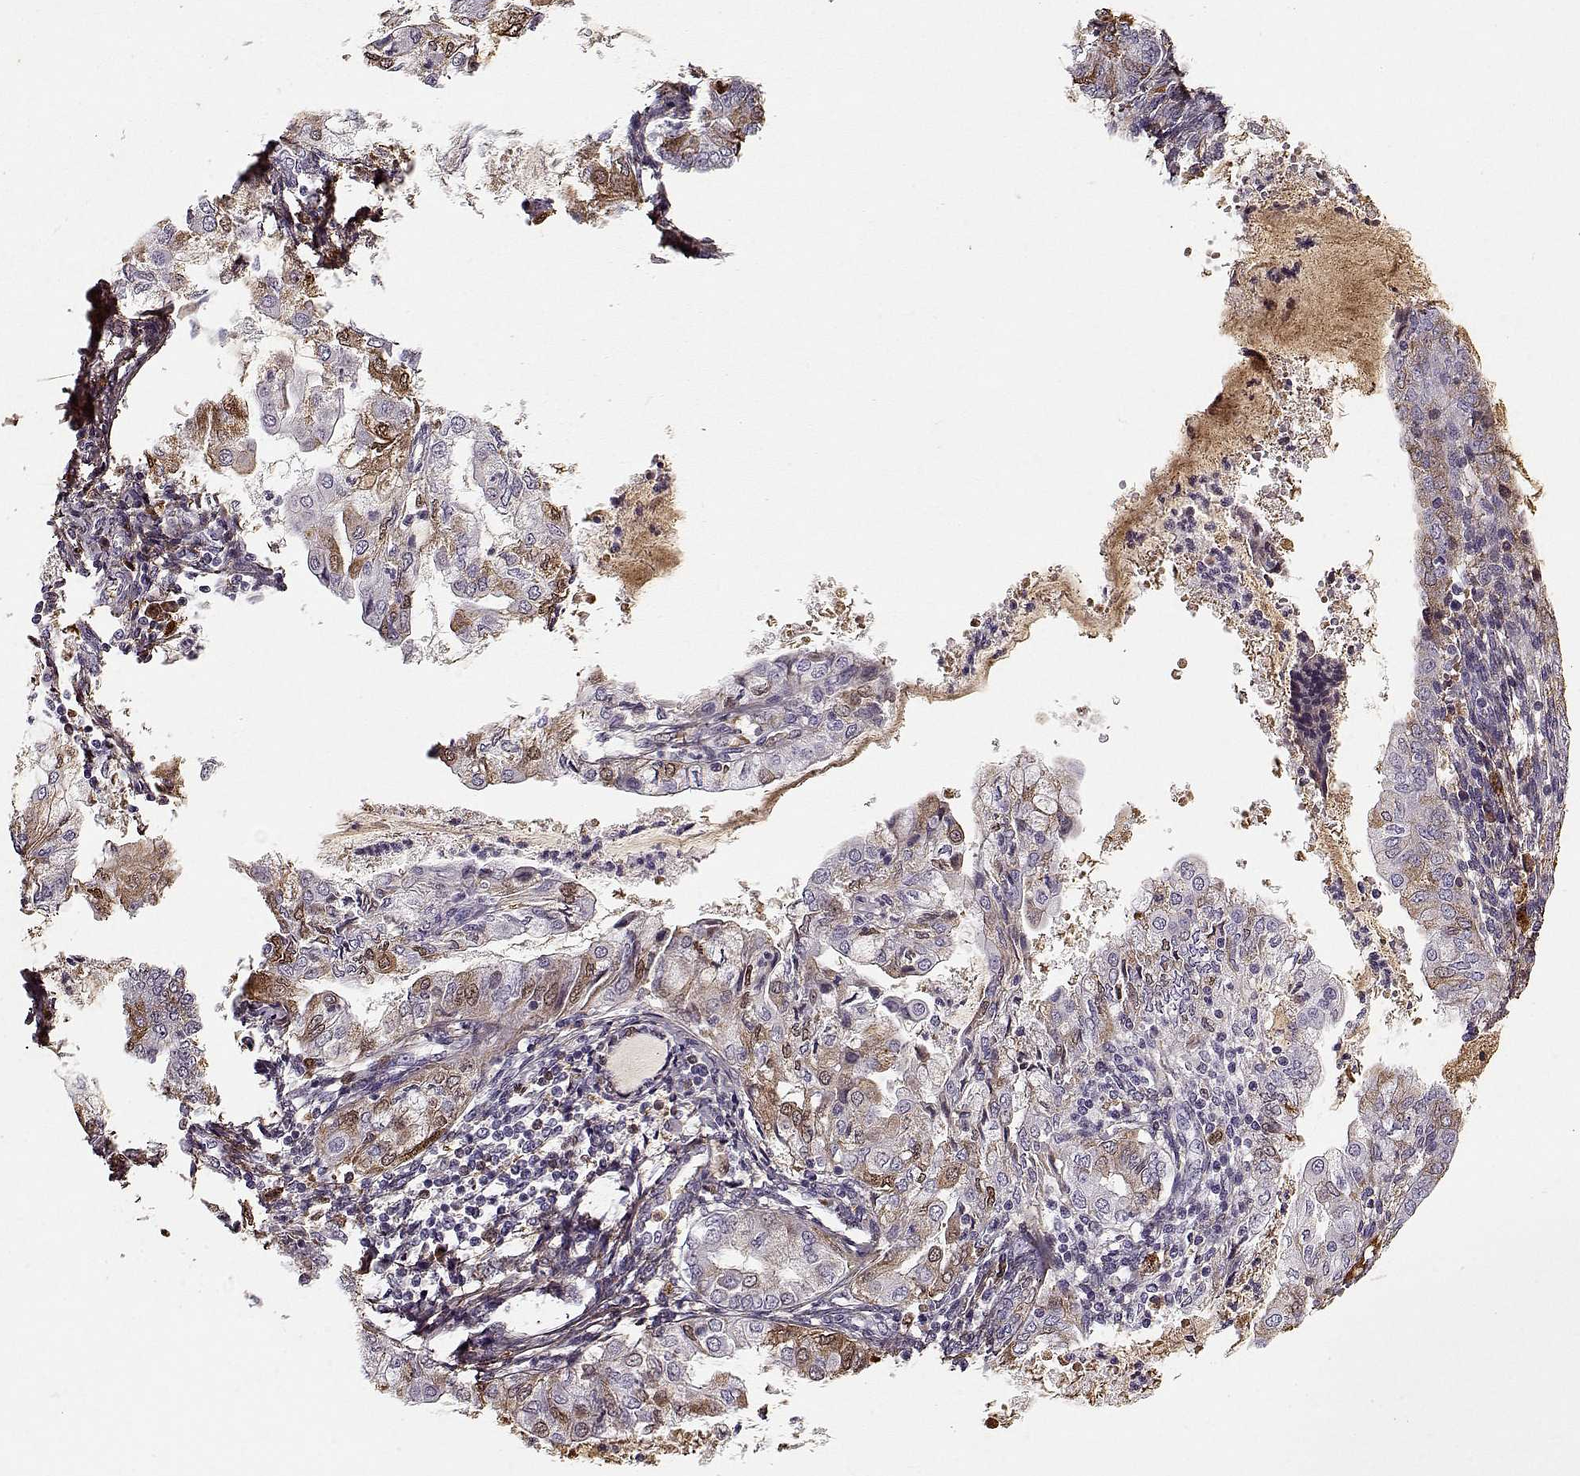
{"staining": {"intensity": "moderate", "quantity": "<25%", "location": "cytoplasmic/membranous"}, "tissue": "endometrial cancer", "cell_type": "Tumor cells", "image_type": "cancer", "snomed": [{"axis": "morphology", "description": "Adenocarcinoma, NOS"}, {"axis": "topography", "description": "Endometrium"}], "caption": "A brown stain highlights moderate cytoplasmic/membranous expression of a protein in human endometrial cancer (adenocarcinoma) tumor cells.", "gene": "LUM", "patient": {"sex": "female", "age": 68}}